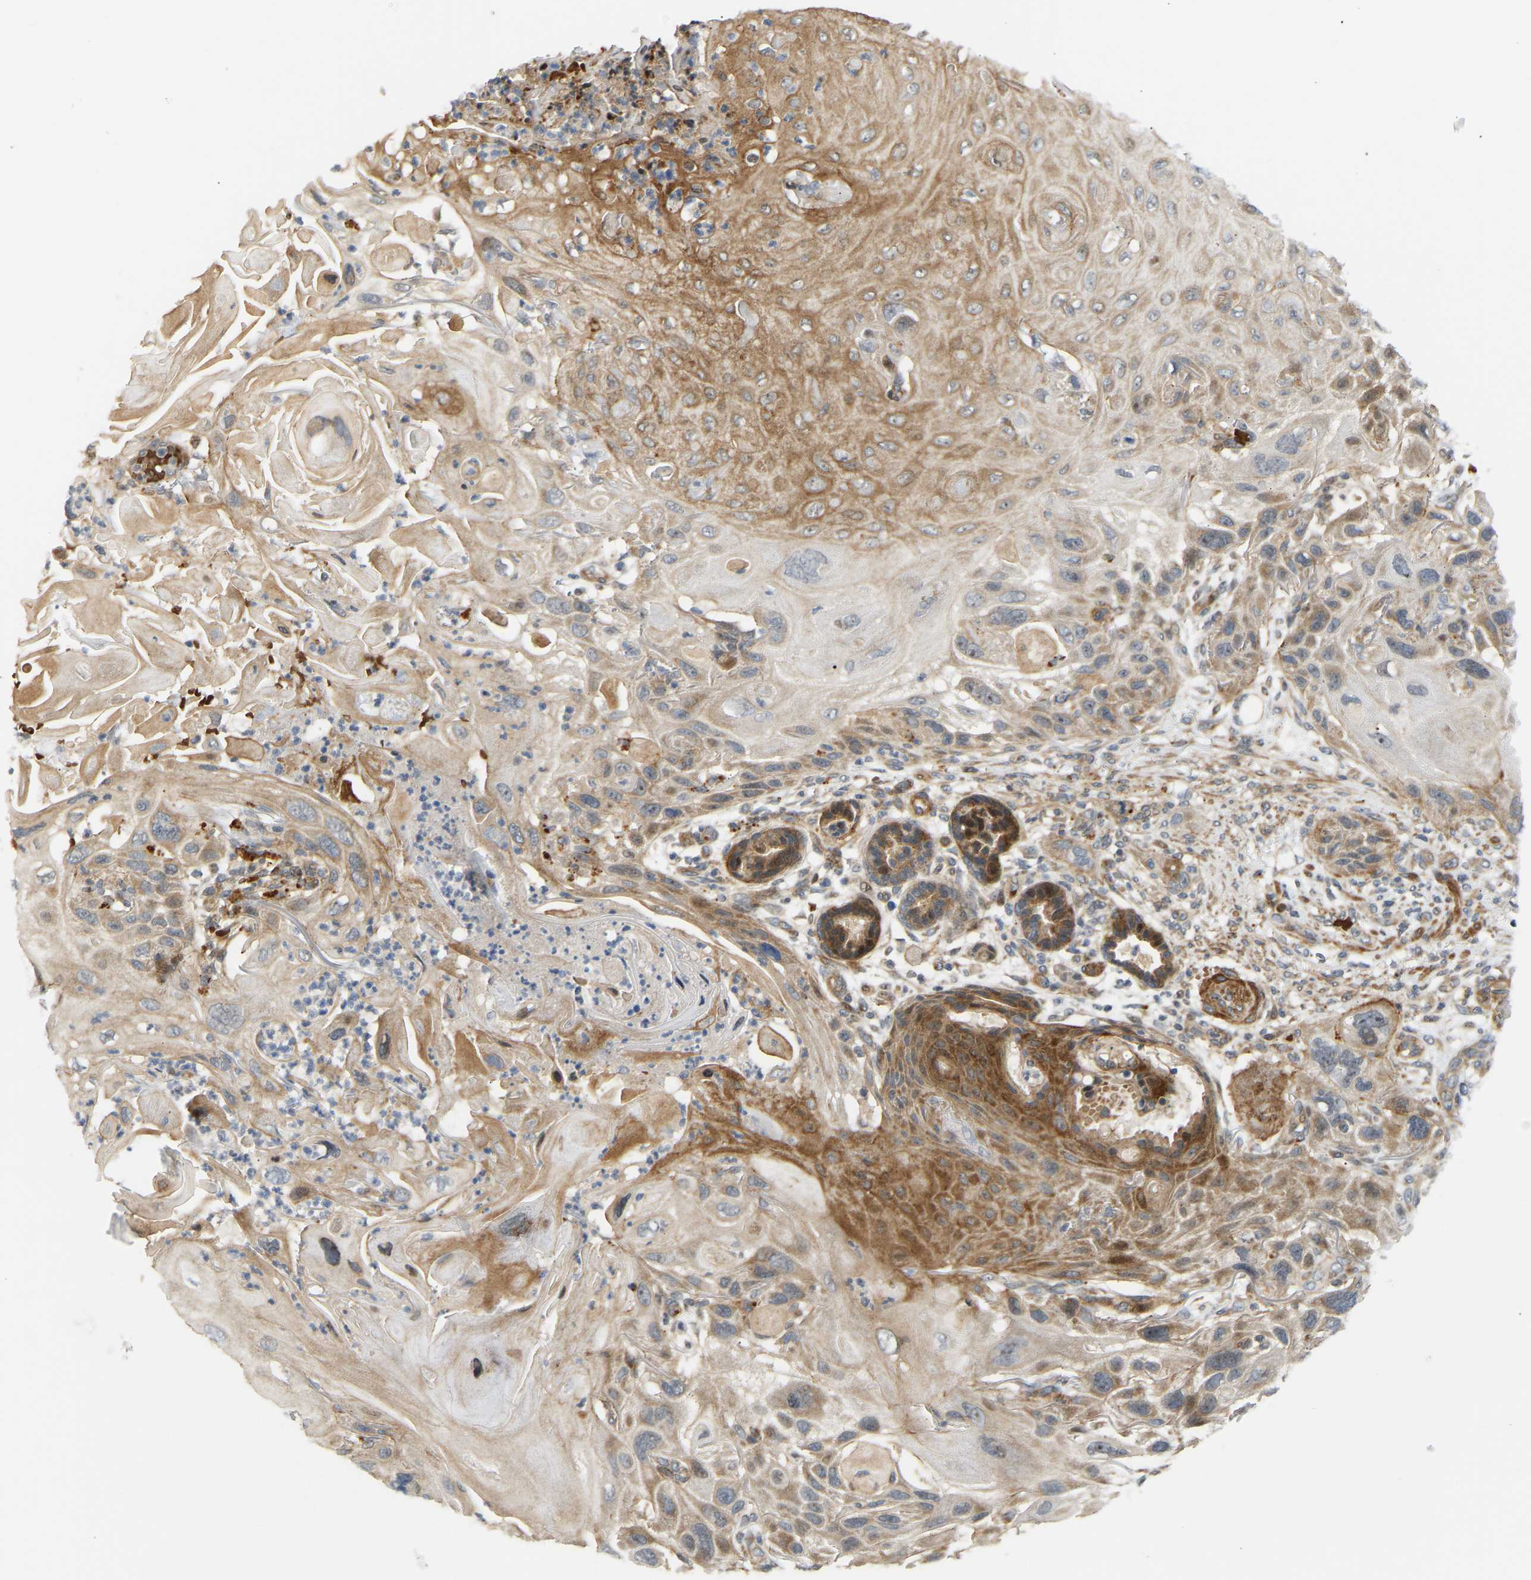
{"staining": {"intensity": "moderate", "quantity": ">75%", "location": "cytoplasmic/membranous"}, "tissue": "skin cancer", "cell_type": "Tumor cells", "image_type": "cancer", "snomed": [{"axis": "morphology", "description": "Squamous cell carcinoma, NOS"}, {"axis": "topography", "description": "Skin"}], "caption": "Moderate cytoplasmic/membranous protein staining is appreciated in approximately >75% of tumor cells in squamous cell carcinoma (skin).", "gene": "POGLUT2", "patient": {"sex": "female", "age": 77}}